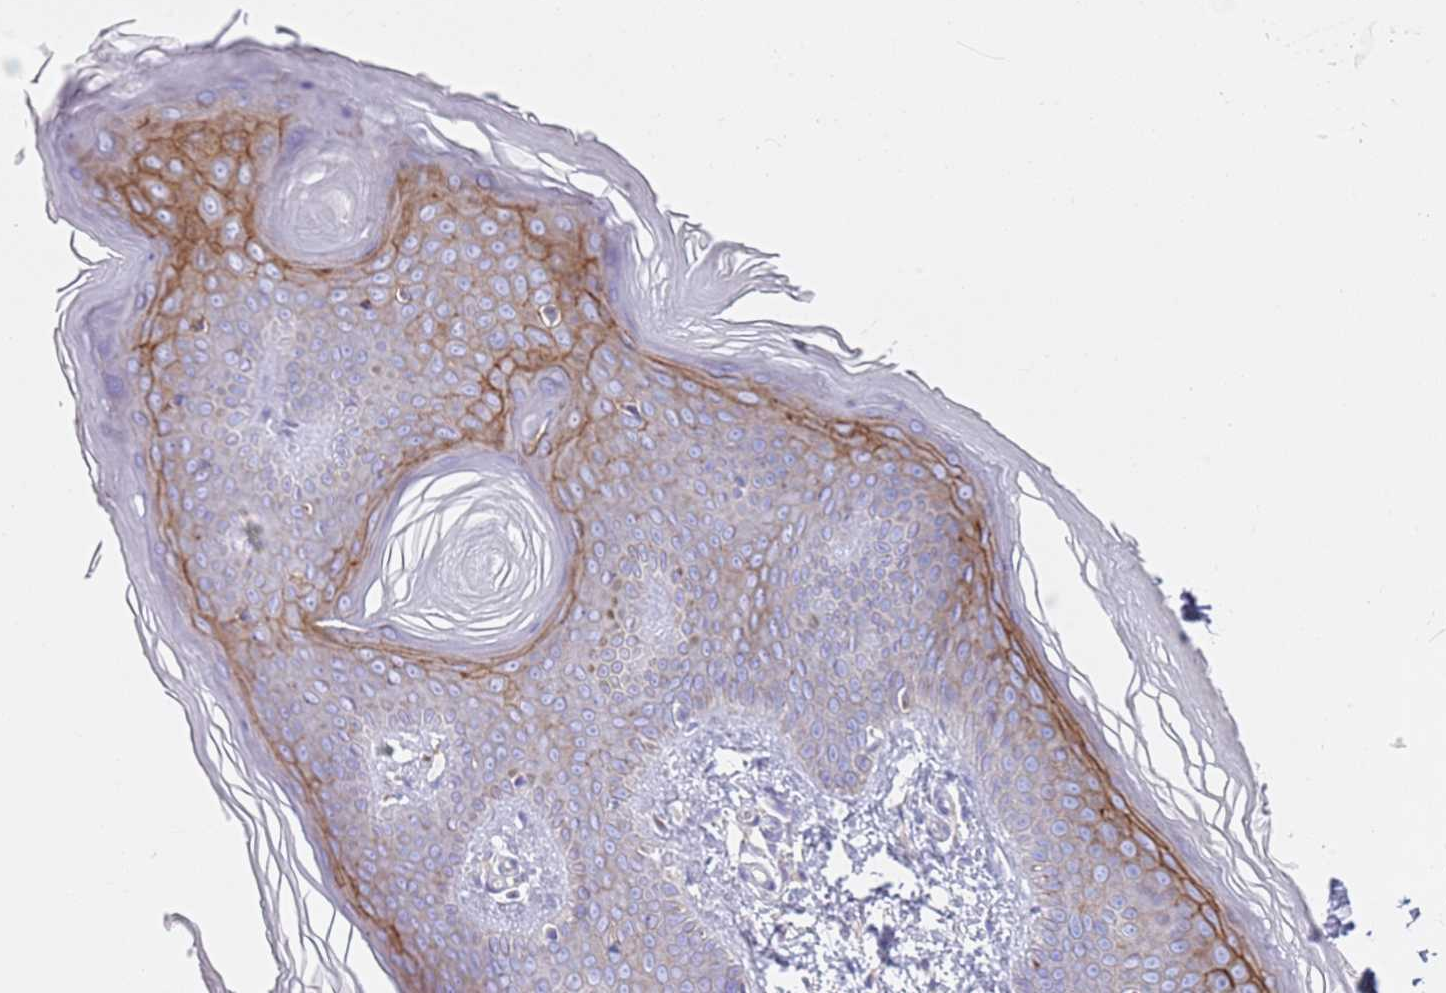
{"staining": {"intensity": "negative", "quantity": "none", "location": "none"}, "tissue": "skin", "cell_type": "Fibroblasts", "image_type": "normal", "snomed": [{"axis": "morphology", "description": "Normal tissue, NOS"}, {"axis": "topography", "description": "Skin"}], "caption": "IHC image of normal human skin stained for a protein (brown), which demonstrates no positivity in fibroblasts. (DAB IHC visualized using brightfield microscopy, high magnification).", "gene": "CD177", "patient": {"sex": "male", "age": 36}}